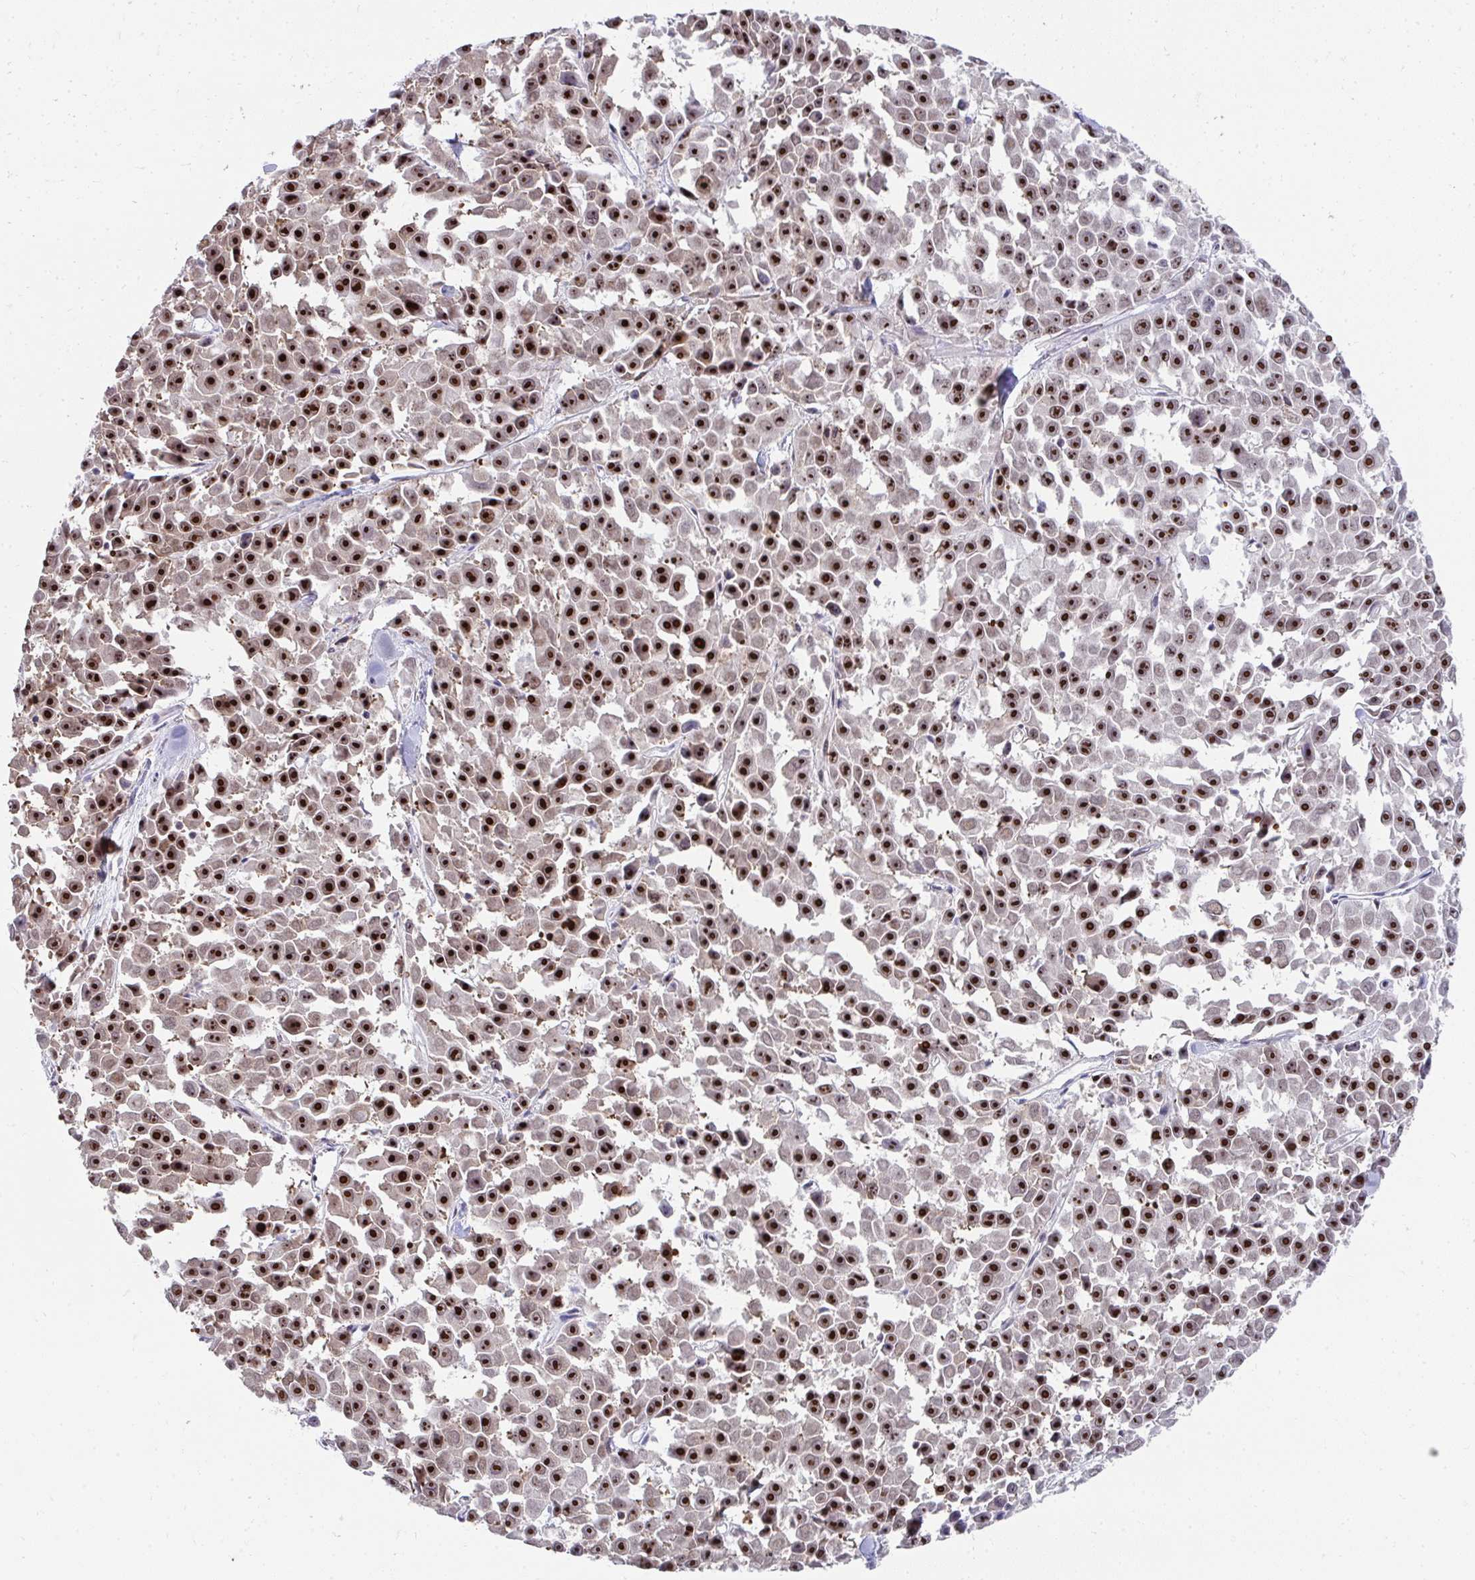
{"staining": {"intensity": "strong", "quantity": ">75%", "location": "nuclear"}, "tissue": "melanoma", "cell_type": "Tumor cells", "image_type": "cancer", "snomed": [{"axis": "morphology", "description": "Malignant melanoma, NOS"}, {"axis": "topography", "description": "Skin"}], "caption": "Melanoma stained for a protein (brown) demonstrates strong nuclear positive positivity in about >75% of tumor cells.", "gene": "HIRA", "patient": {"sex": "female", "age": 66}}